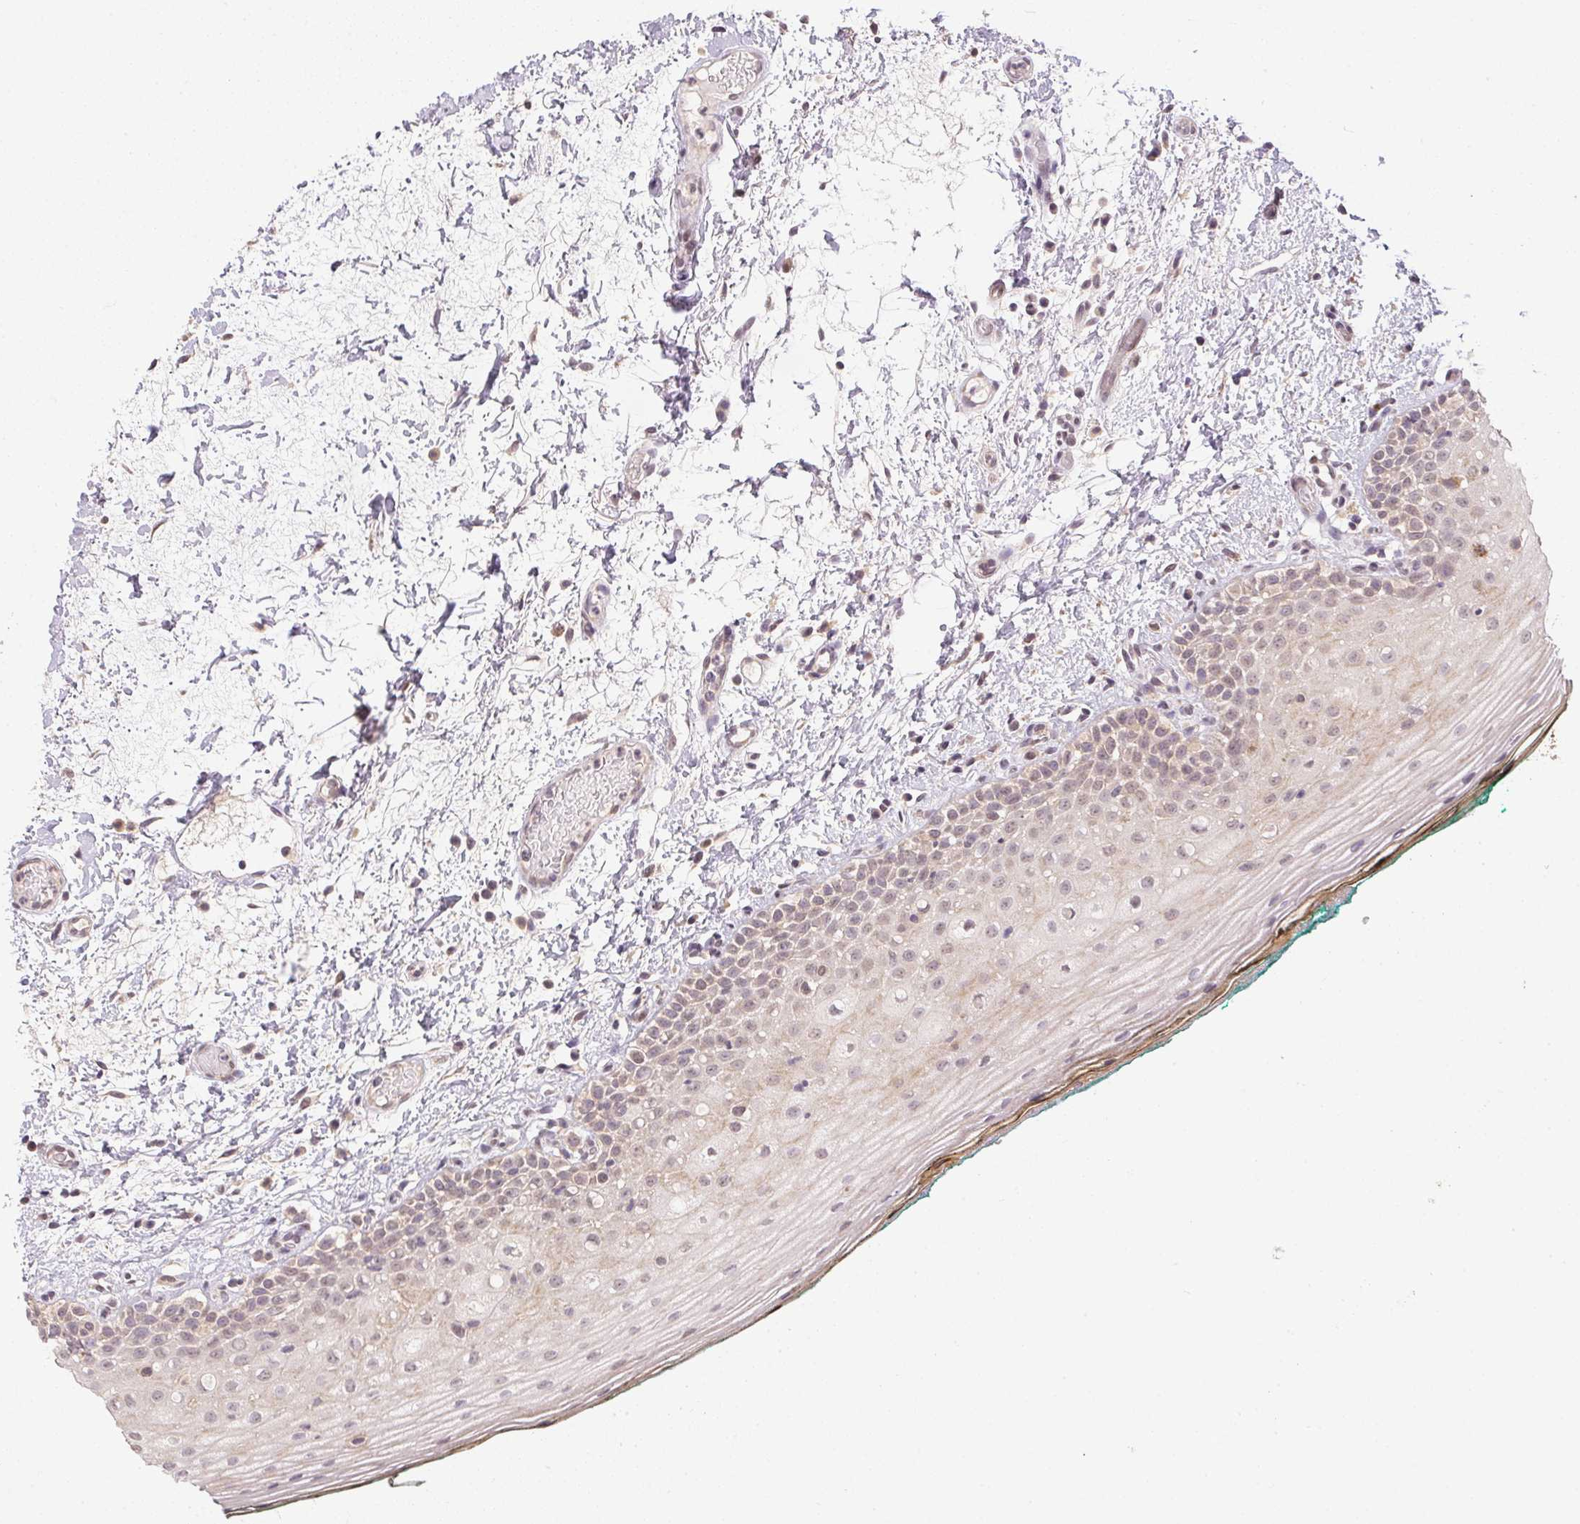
{"staining": {"intensity": "weak", "quantity": "25%-75%", "location": "cytoplasmic/membranous"}, "tissue": "oral mucosa", "cell_type": "Squamous epithelial cells", "image_type": "normal", "snomed": [{"axis": "morphology", "description": "Normal tissue, NOS"}, {"axis": "topography", "description": "Oral tissue"}], "caption": "Weak cytoplasmic/membranous expression for a protein is present in about 25%-75% of squamous epithelial cells of benign oral mucosa using immunohistochemistry (IHC).", "gene": "PPP4R4", "patient": {"sex": "female", "age": 83}}